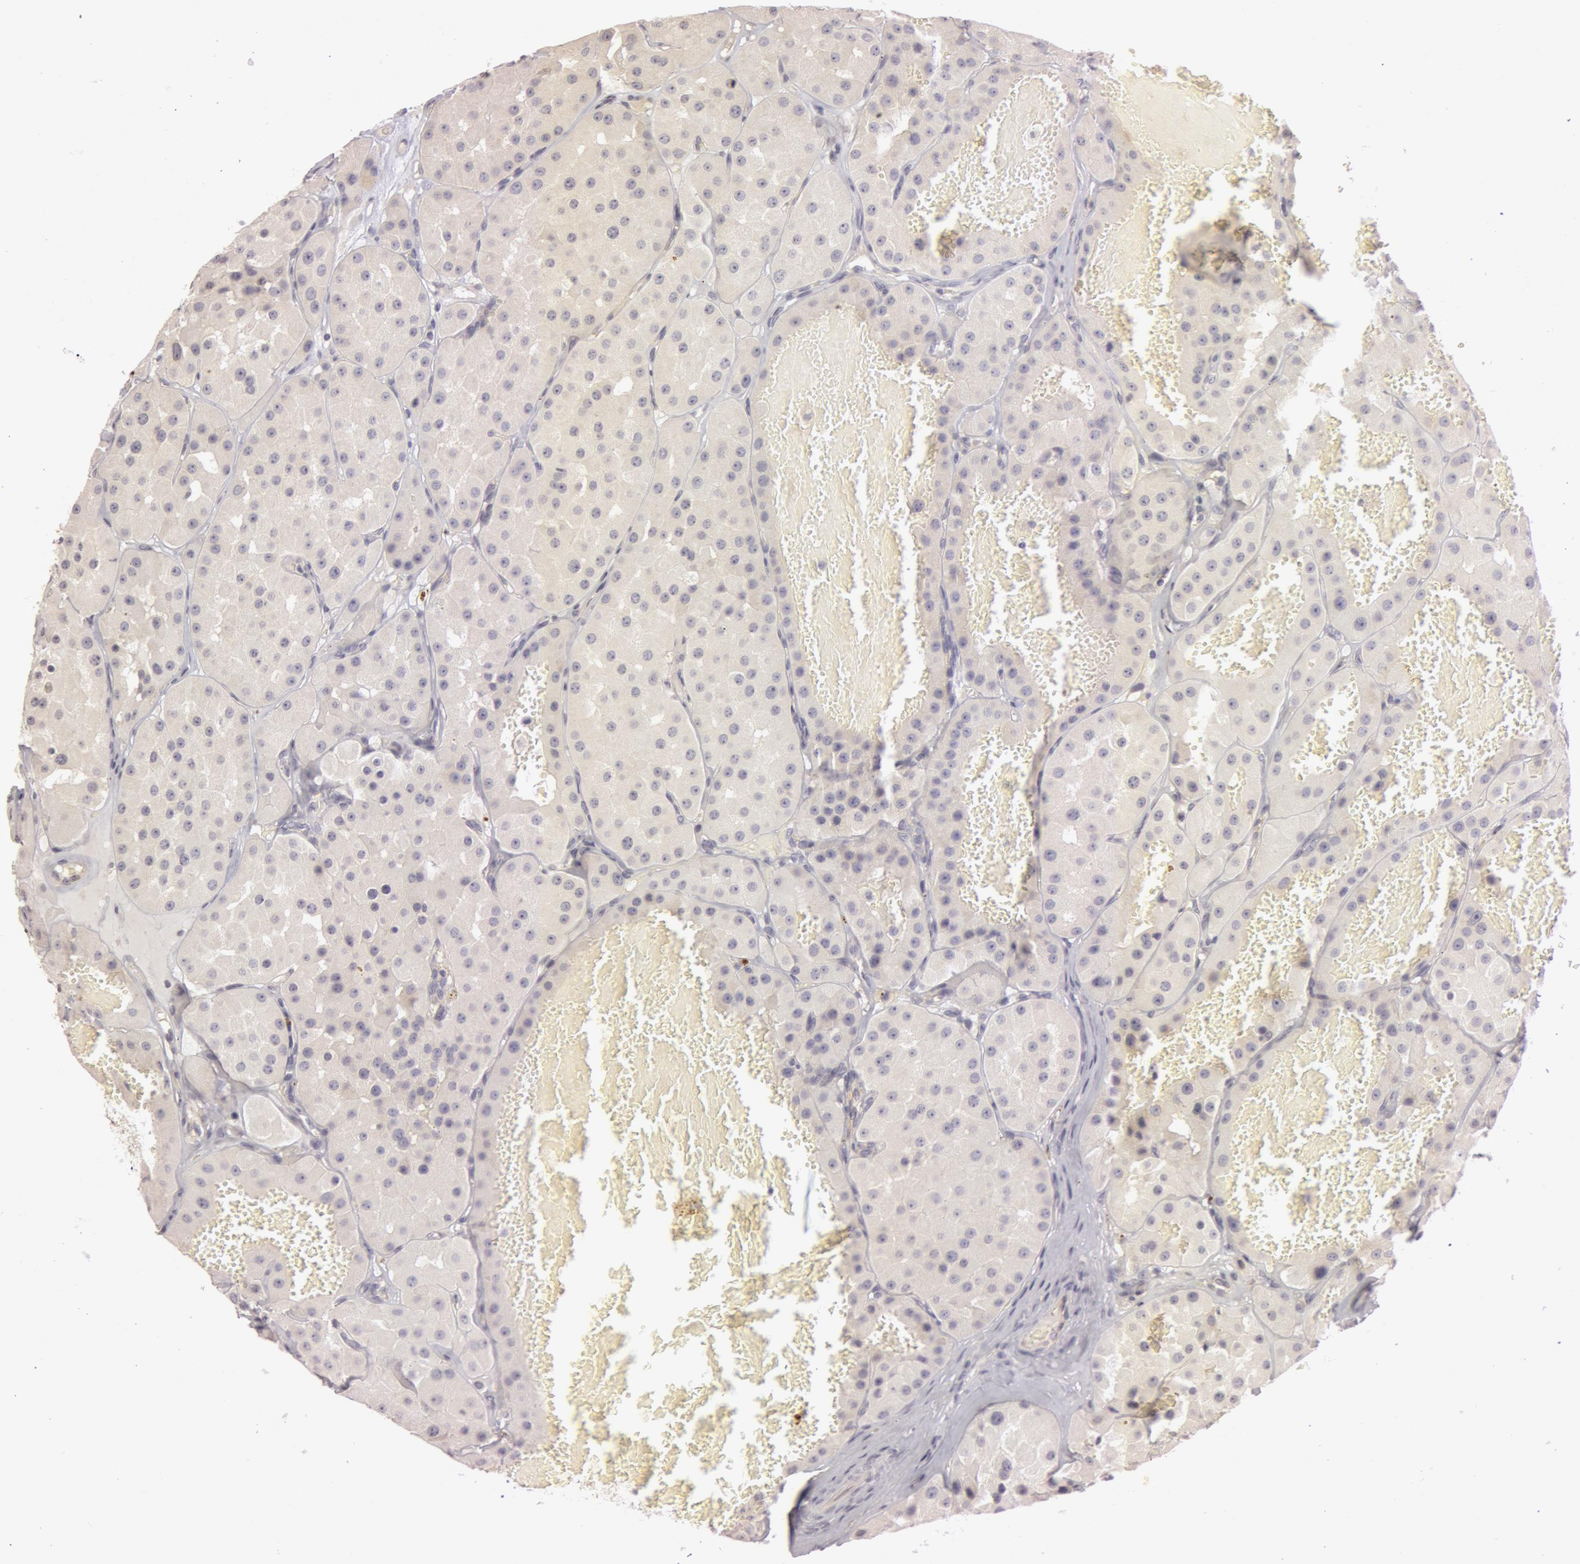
{"staining": {"intensity": "weak", "quantity": "25%-75%", "location": "none"}, "tissue": "renal cancer", "cell_type": "Tumor cells", "image_type": "cancer", "snomed": [{"axis": "morphology", "description": "Adenocarcinoma, uncertain malignant potential"}, {"axis": "topography", "description": "Kidney"}], "caption": "DAB (3,3'-diaminobenzidine) immunohistochemical staining of renal adenocarcinoma,  uncertain malignant potential reveals weak None protein staining in approximately 25%-75% of tumor cells.", "gene": "RALGAPA1", "patient": {"sex": "male", "age": 63}}